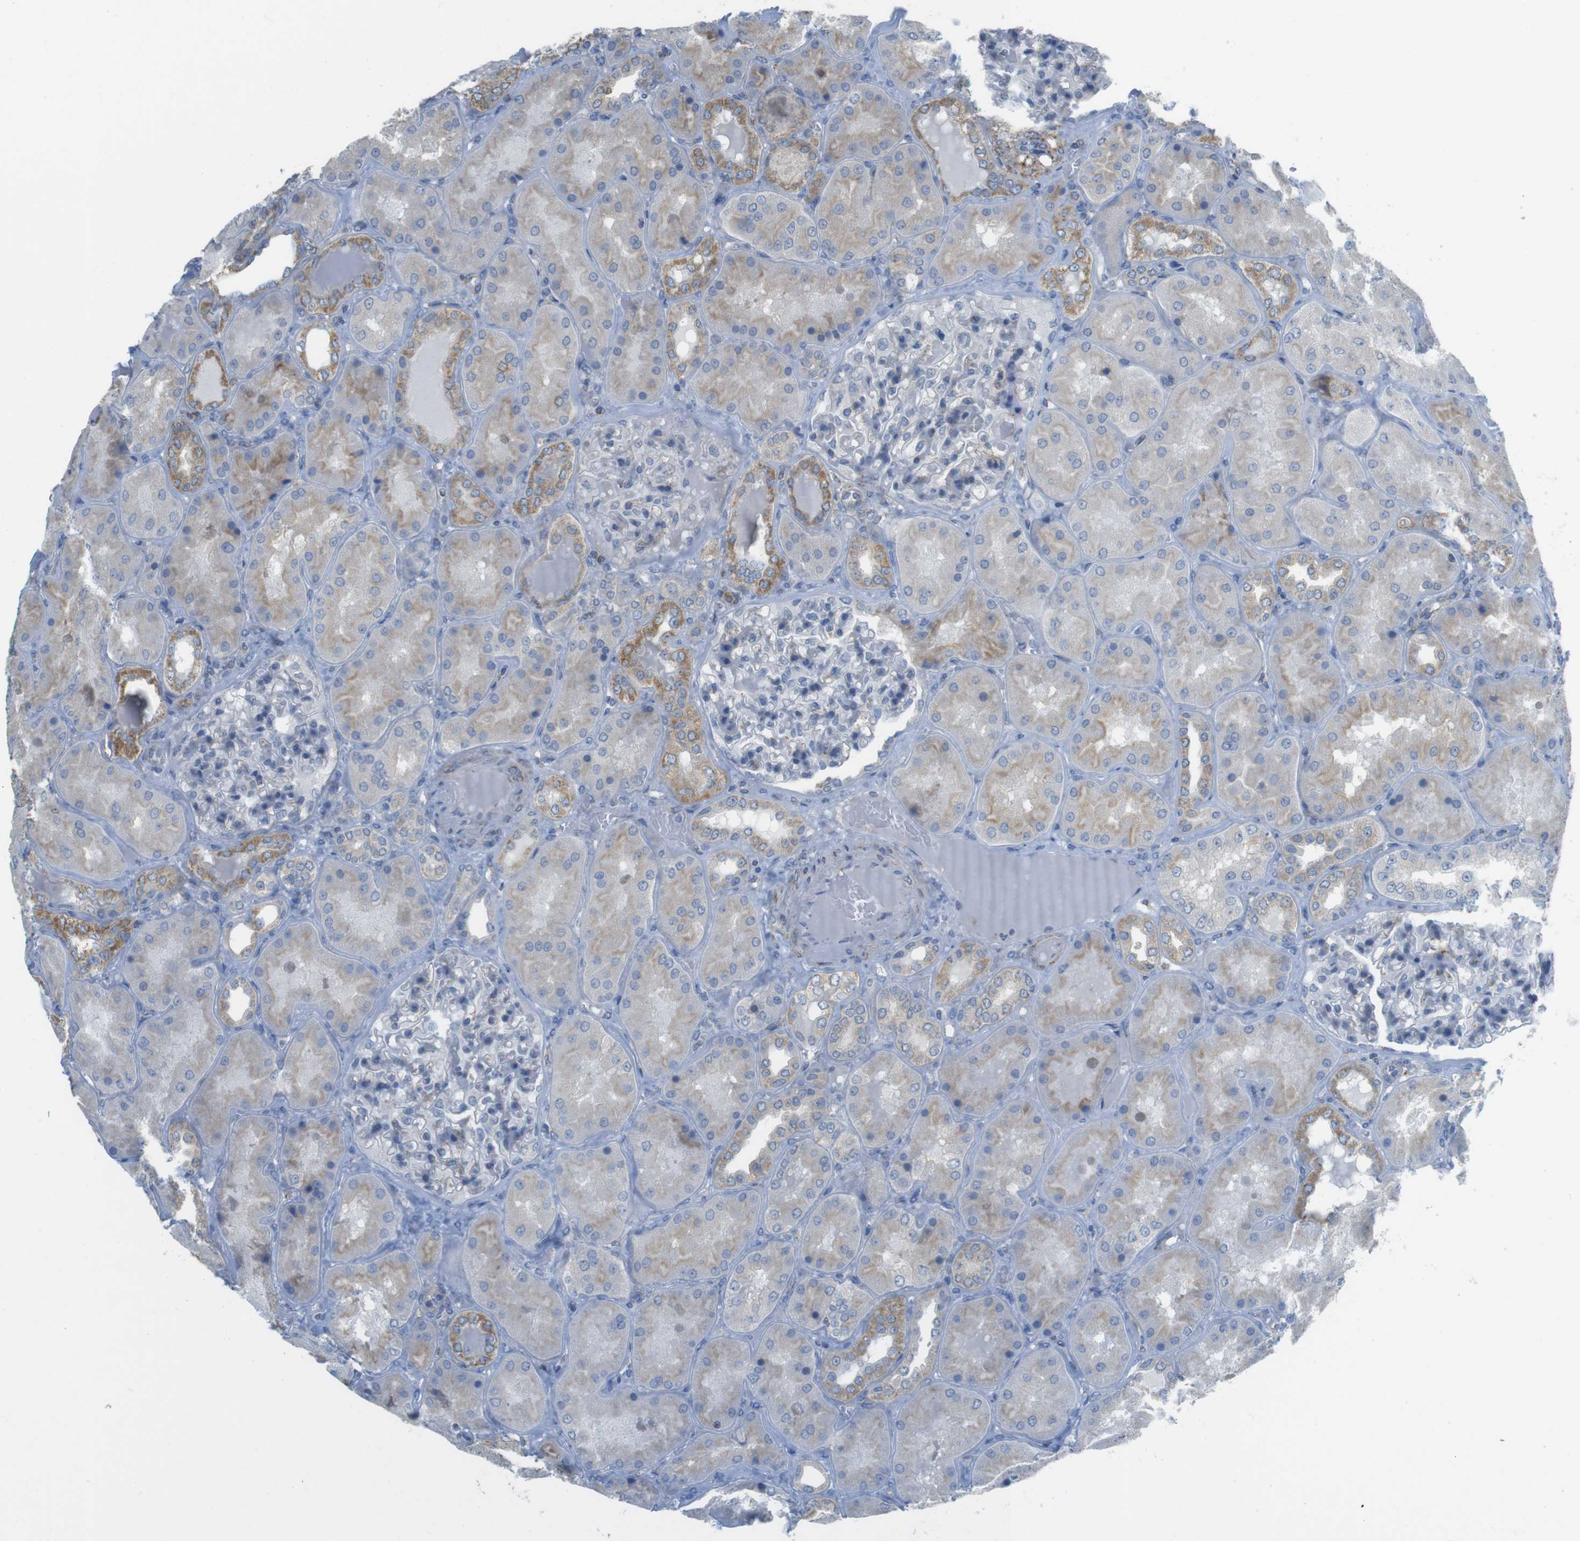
{"staining": {"intensity": "weak", "quantity": "<25%", "location": "cytoplasmic/membranous"}, "tissue": "kidney", "cell_type": "Cells in glomeruli", "image_type": "normal", "snomed": [{"axis": "morphology", "description": "Normal tissue, NOS"}, {"axis": "topography", "description": "Kidney"}], "caption": "Kidney stained for a protein using immunohistochemistry (IHC) displays no expression cells in glomeruli.", "gene": "GRIK1", "patient": {"sex": "female", "age": 56}}